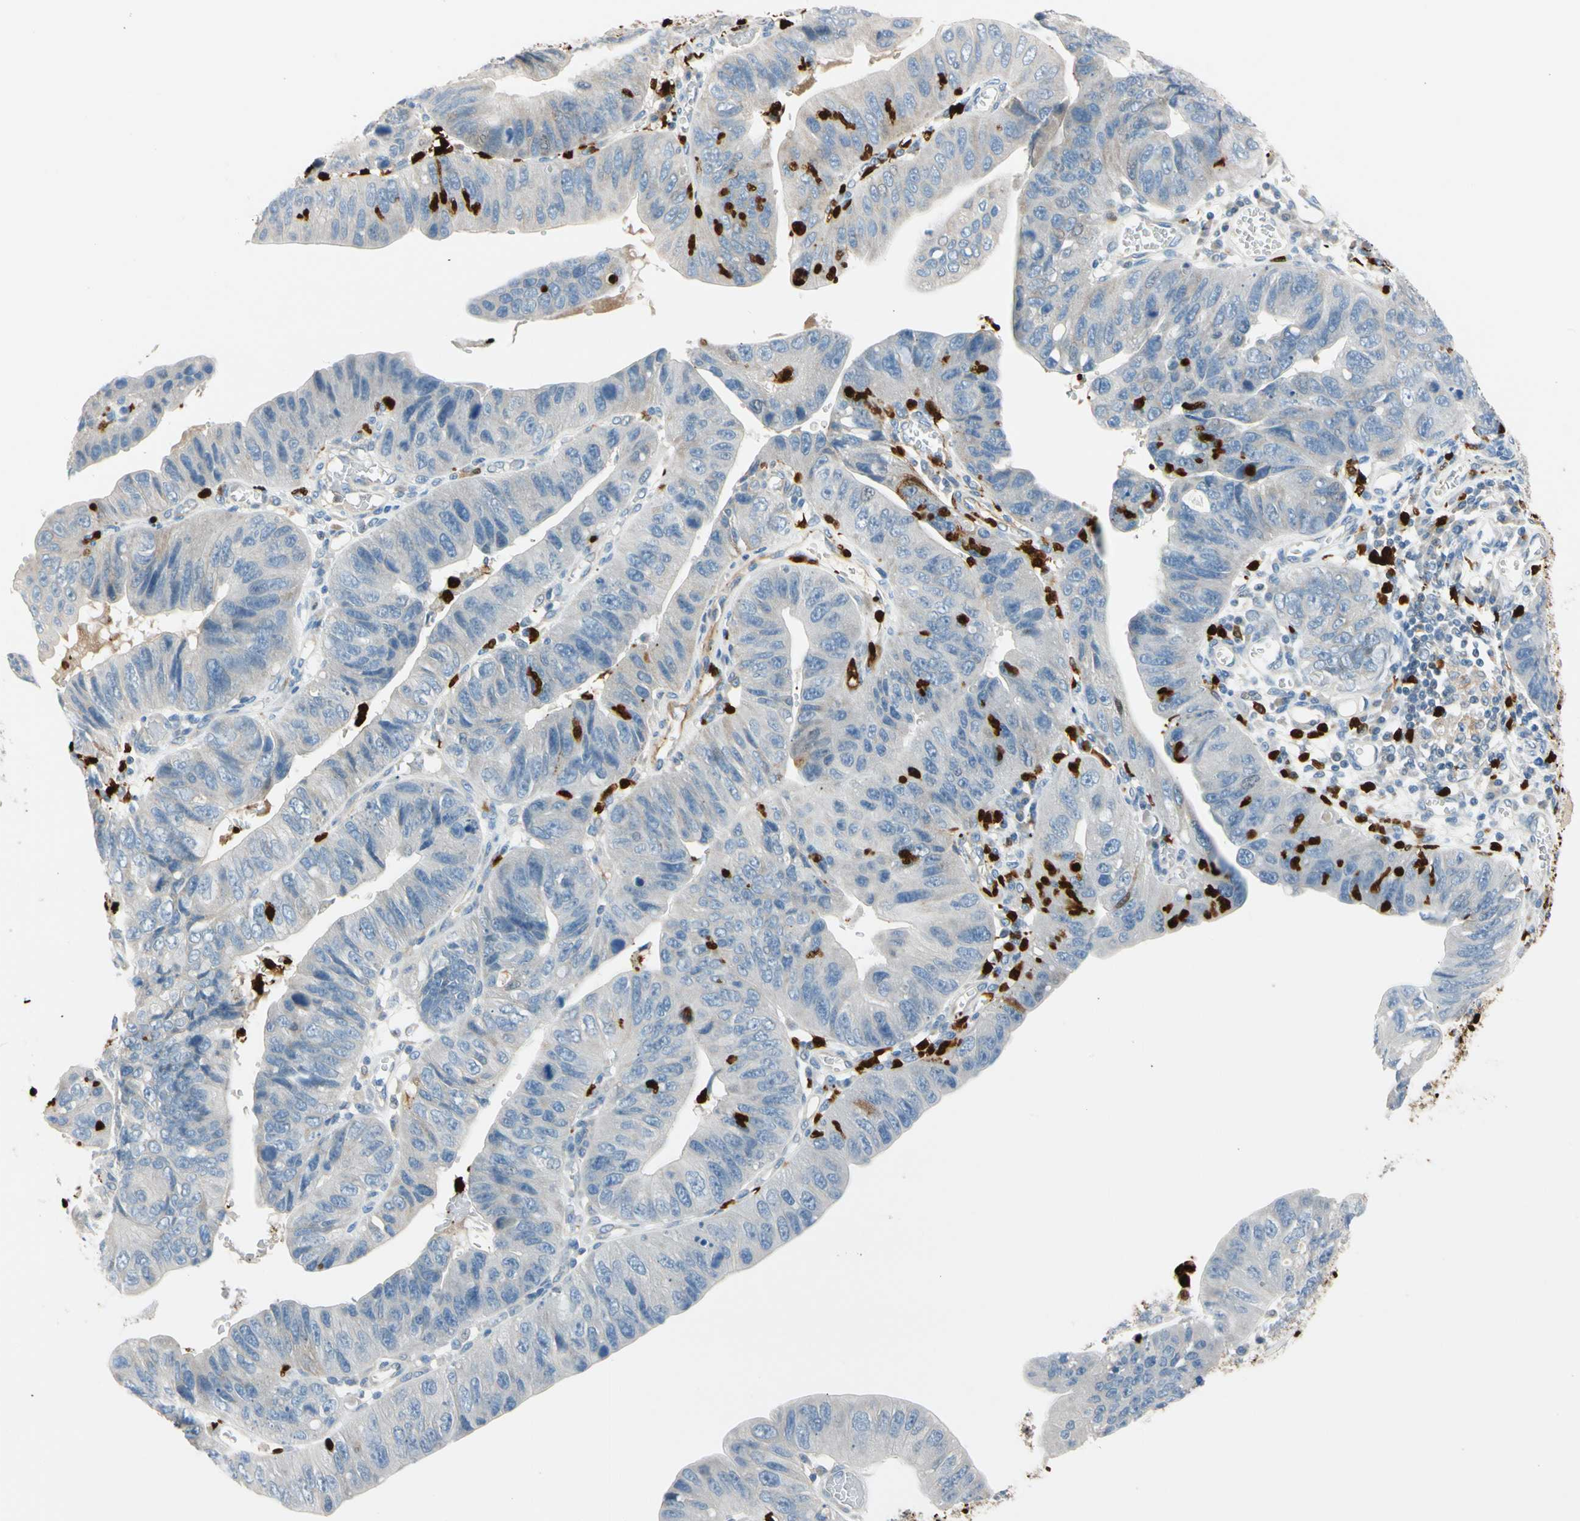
{"staining": {"intensity": "negative", "quantity": "none", "location": "none"}, "tissue": "stomach cancer", "cell_type": "Tumor cells", "image_type": "cancer", "snomed": [{"axis": "morphology", "description": "Adenocarcinoma, NOS"}, {"axis": "topography", "description": "Stomach"}], "caption": "Immunohistochemical staining of stomach cancer (adenocarcinoma) displays no significant staining in tumor cells.", "gene": "TRAF5", "patient": {"sex": "male", "age": 59}}